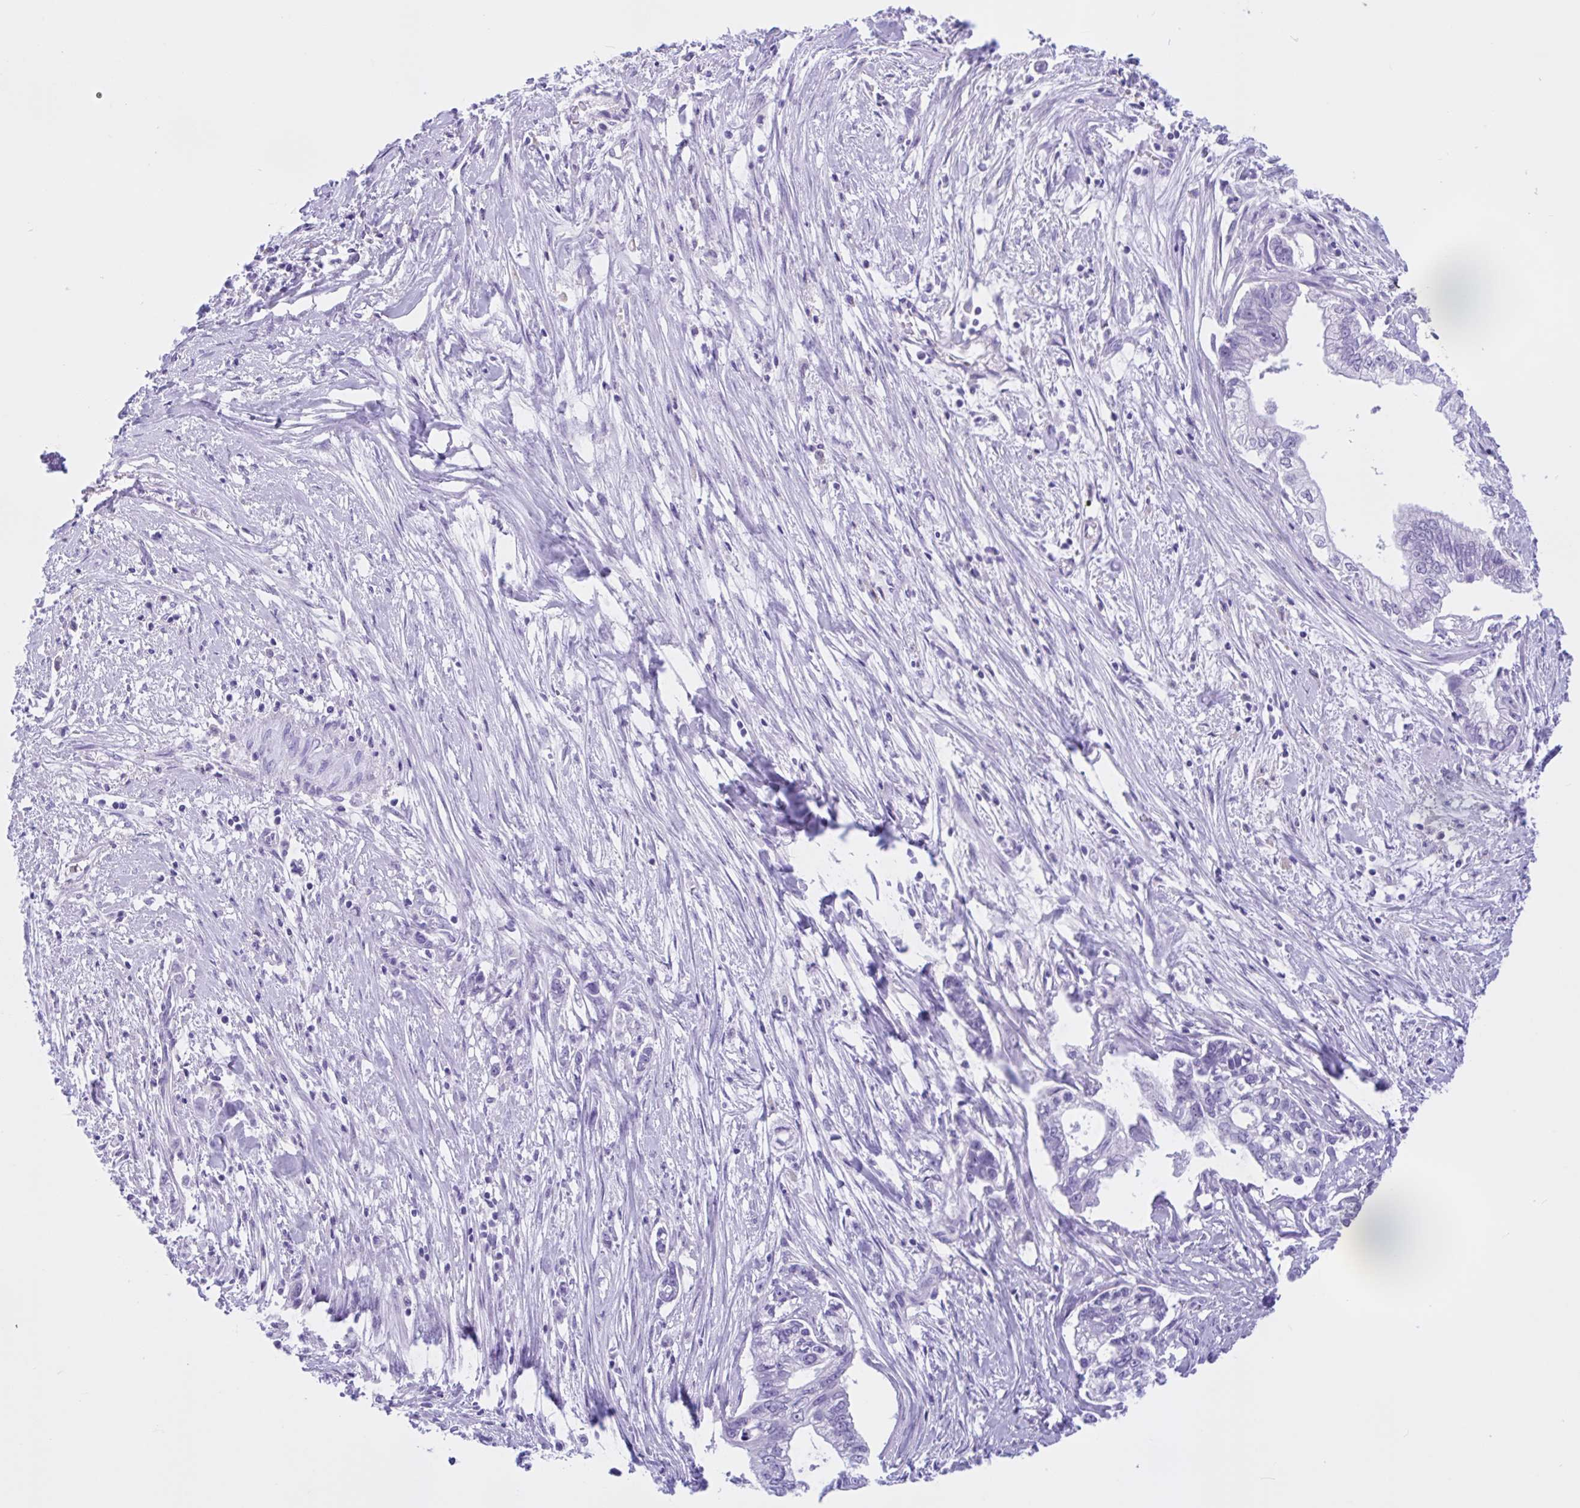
{"staining": {"intensity": "negative", "quantity": "none", "location": "none"}, "tissue": "pancreatic cancer", "cell_type": "Tumor cells", "image_type": "cancer", "snomed": [{"axis": "morphology", "description": "Adenocarcinoma, NOS"}, {"axis": "topography", "description": "Pancreas"}], "caption": "A histopathology image of pancreatic cancer (adenocarcinoma) stained for a protein demonstrates no brown staining in tumor cells. (DAB immunohistochemistry with hematoxylin counter stain).", "gene": "ZNF319", "patient": {"sex": "male", "age": 70}}